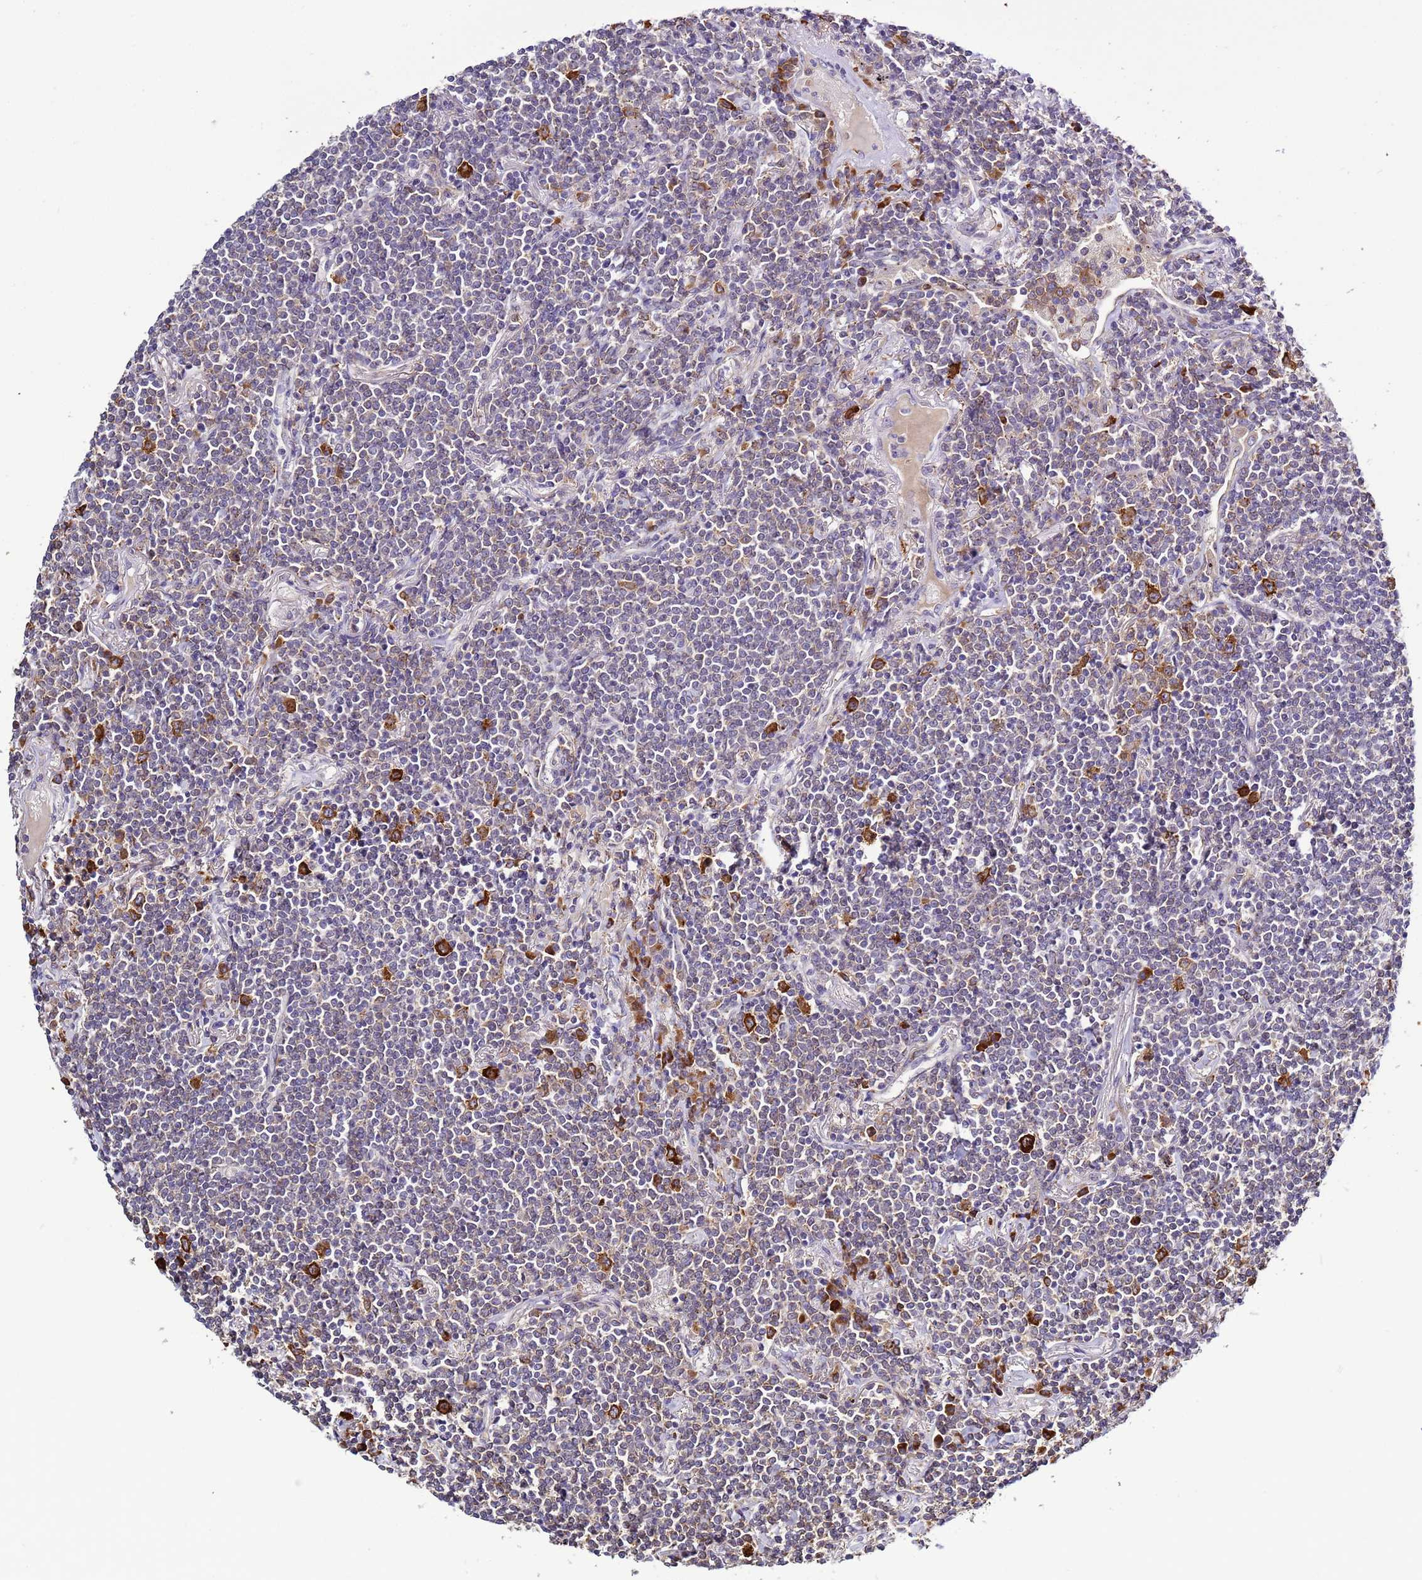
{"staining": {"intensity": "moderate", "quantity": "<25%", "location": "cytoplasmic/membranous"}, "tissue": "lymphoma", "cell_type": "Tumor cells", "image_type": "cancer", "snomed": [{"axis": "morphology", "description": "Malignant lymphoma, non-Hodgkin's type, Low grade"}, {"axis": "topography", "description": "Lung"}], "caption": "Tumor cells display low levels of moderate cytoplasmic/membranous staining in about <25% of cells in human lymphoma. Immunohistochemistry (ihc) stains the protein in brown and the nuclei are stained blue.", "gene": "NOL8", "patient": {"sex": "female", "age": 71}}